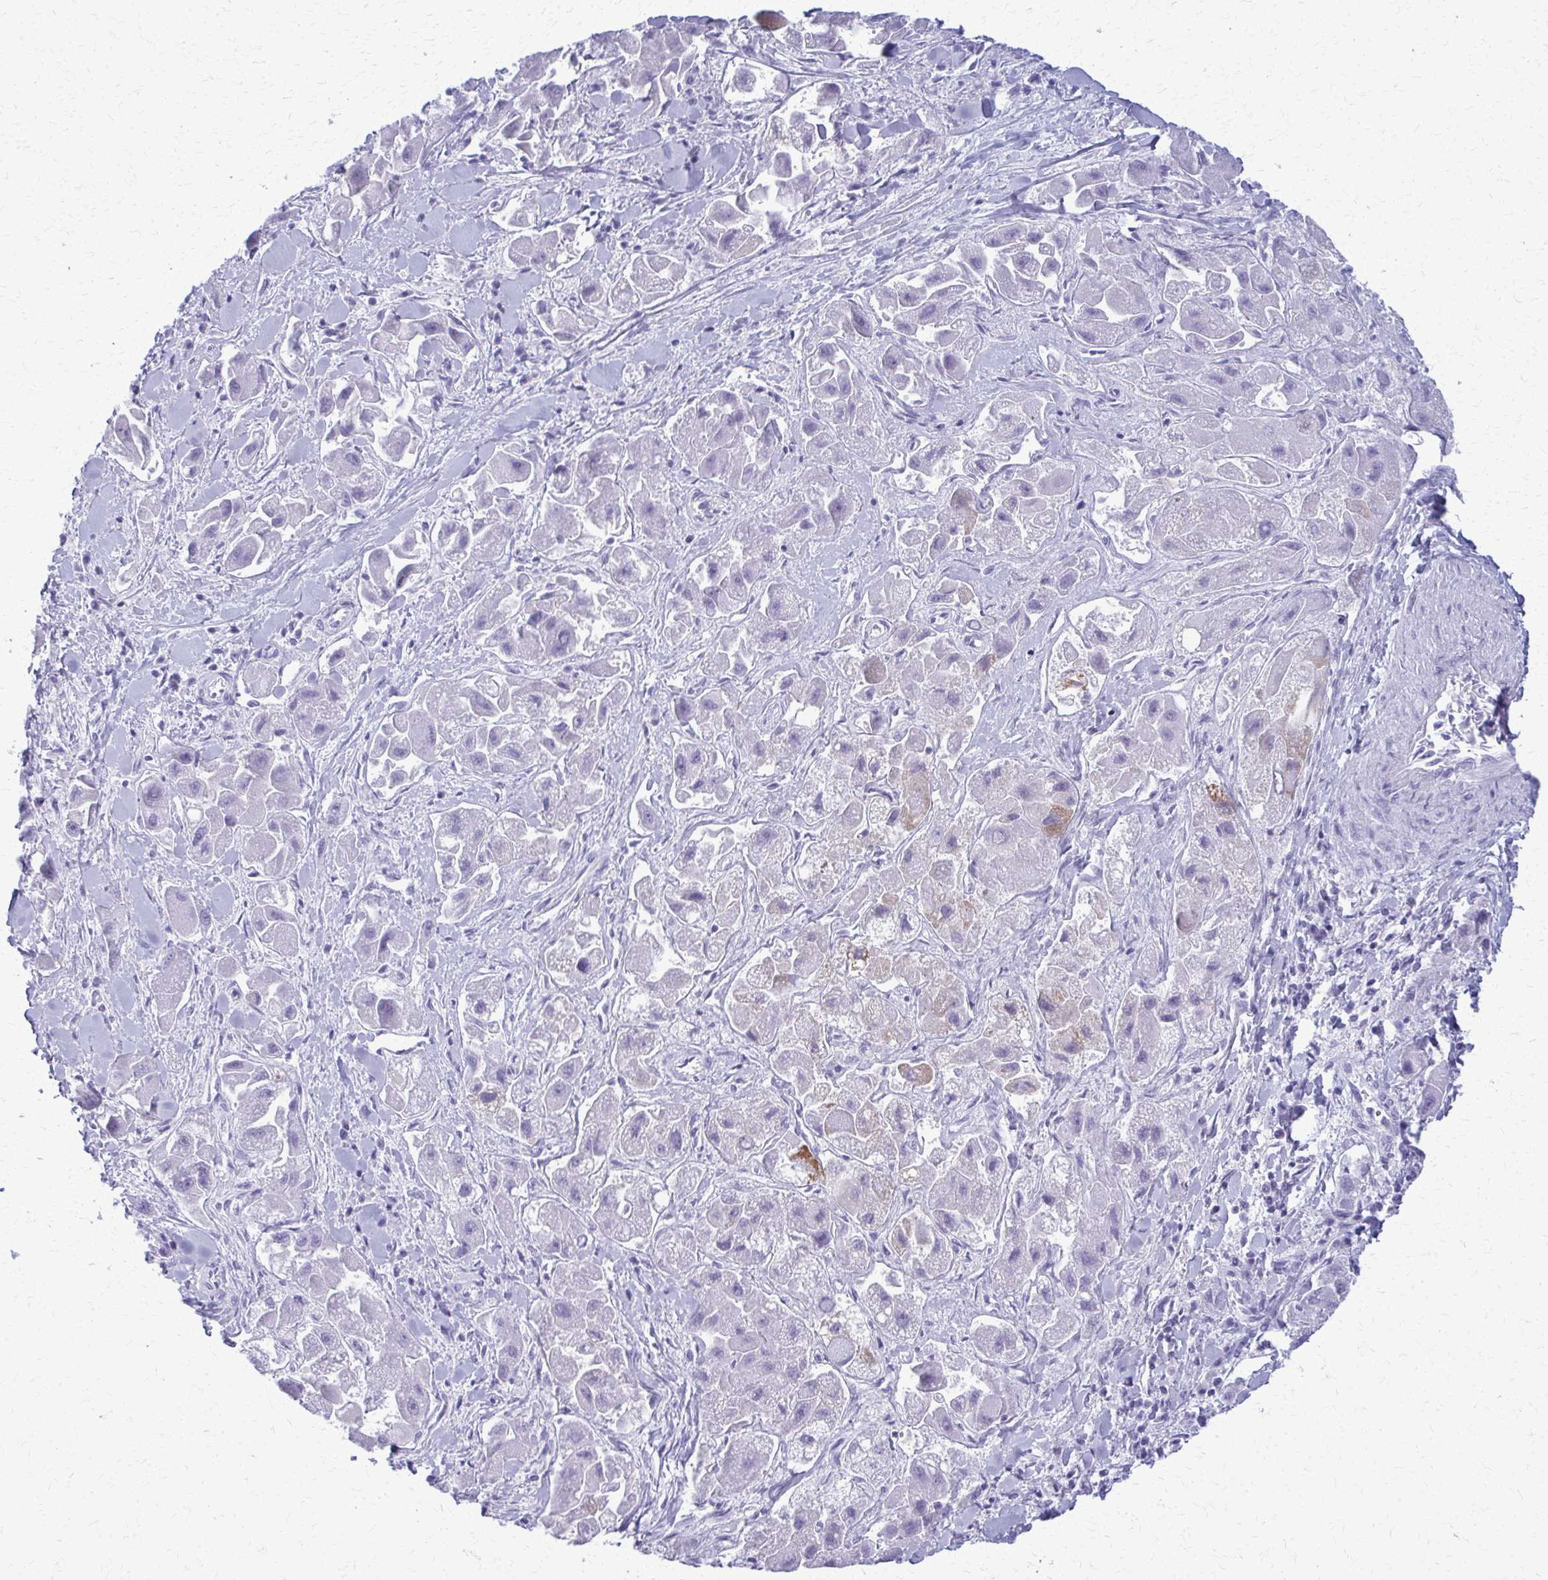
{"staining": {"intensity": "strong", "quantity": "<25%", "location": "cytoplasmic/membranous"}, "tissue": "liver cancer", "cell_type": "Tumor cells", "image_type": "cancer", "snomed": [{"axis": "morphology", "description": "Carcinoma, Hepatocellular, NOS"}, {"axis": "topography", "description": "Liver"}], "caption": "This image demonstrates liver cancer stained with IHC to label a protein in brown. The cytoplasmic/membranous of tumor cells show strong positivity for the protein. Nuclei are counter-stained blue.", "gene": "ACSM2B", "patient": {"sex": "male", "age": 24}}